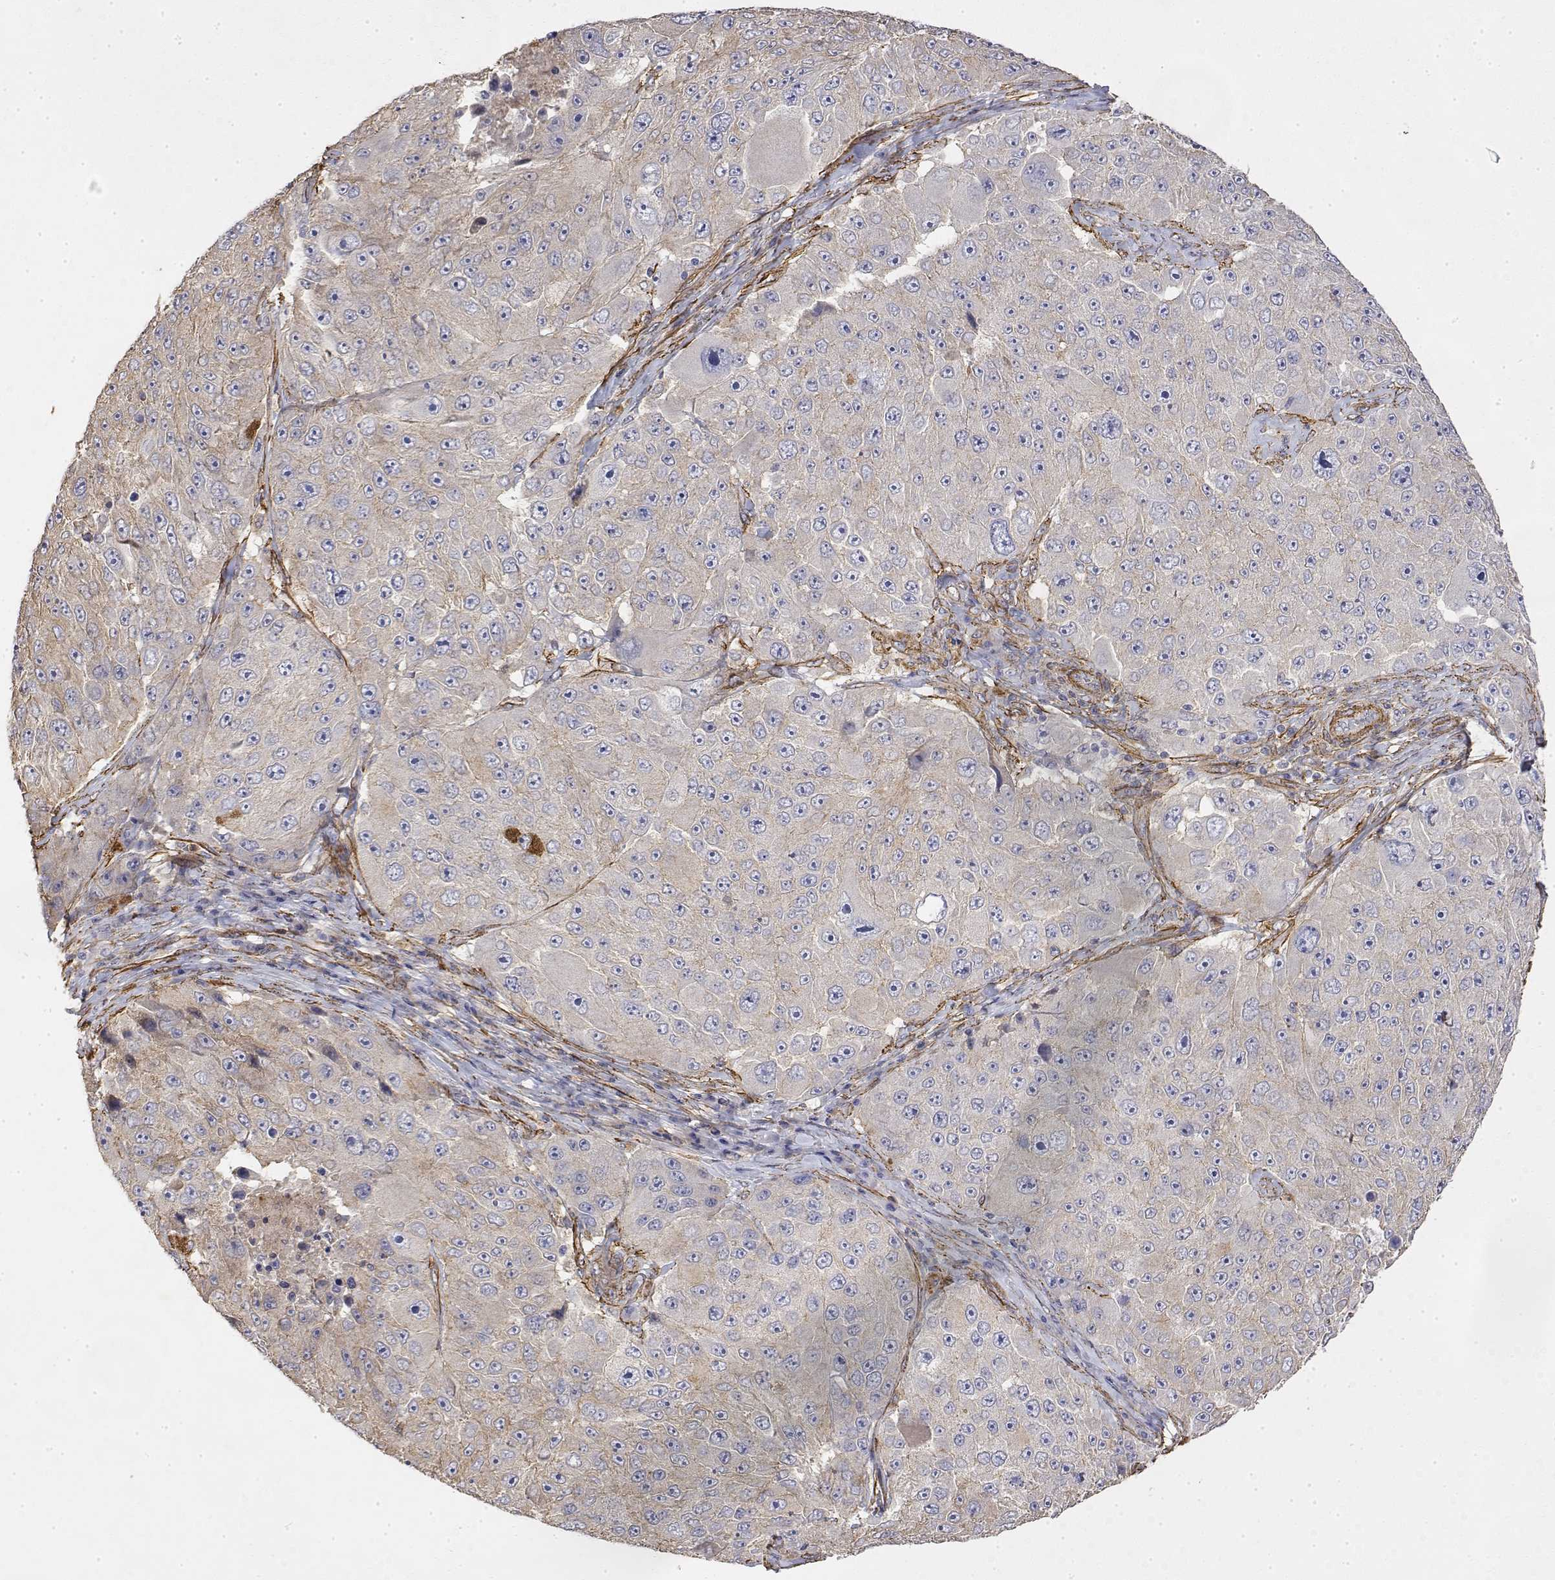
{"staining": {"intensity": "weak", "quantity": "<25%", "location": "cytoplasmic/membranous"}, "tissue": "melanoma", "cell_type": "Tumor cells", "image_type": "cancer", "snomed": [{"axis": "morphology", "description": "Malignant melanoma, Metastatic site"}, {"axis": "topography", "description": "Lymph node"}], "caption": "IHC image of malignant melanoma (metastatic site) stained for a protein (brown), which displays no expression in tumor cells.", "gene": "SOWAHD", "patient": {"sex": "male", "age": 62}}